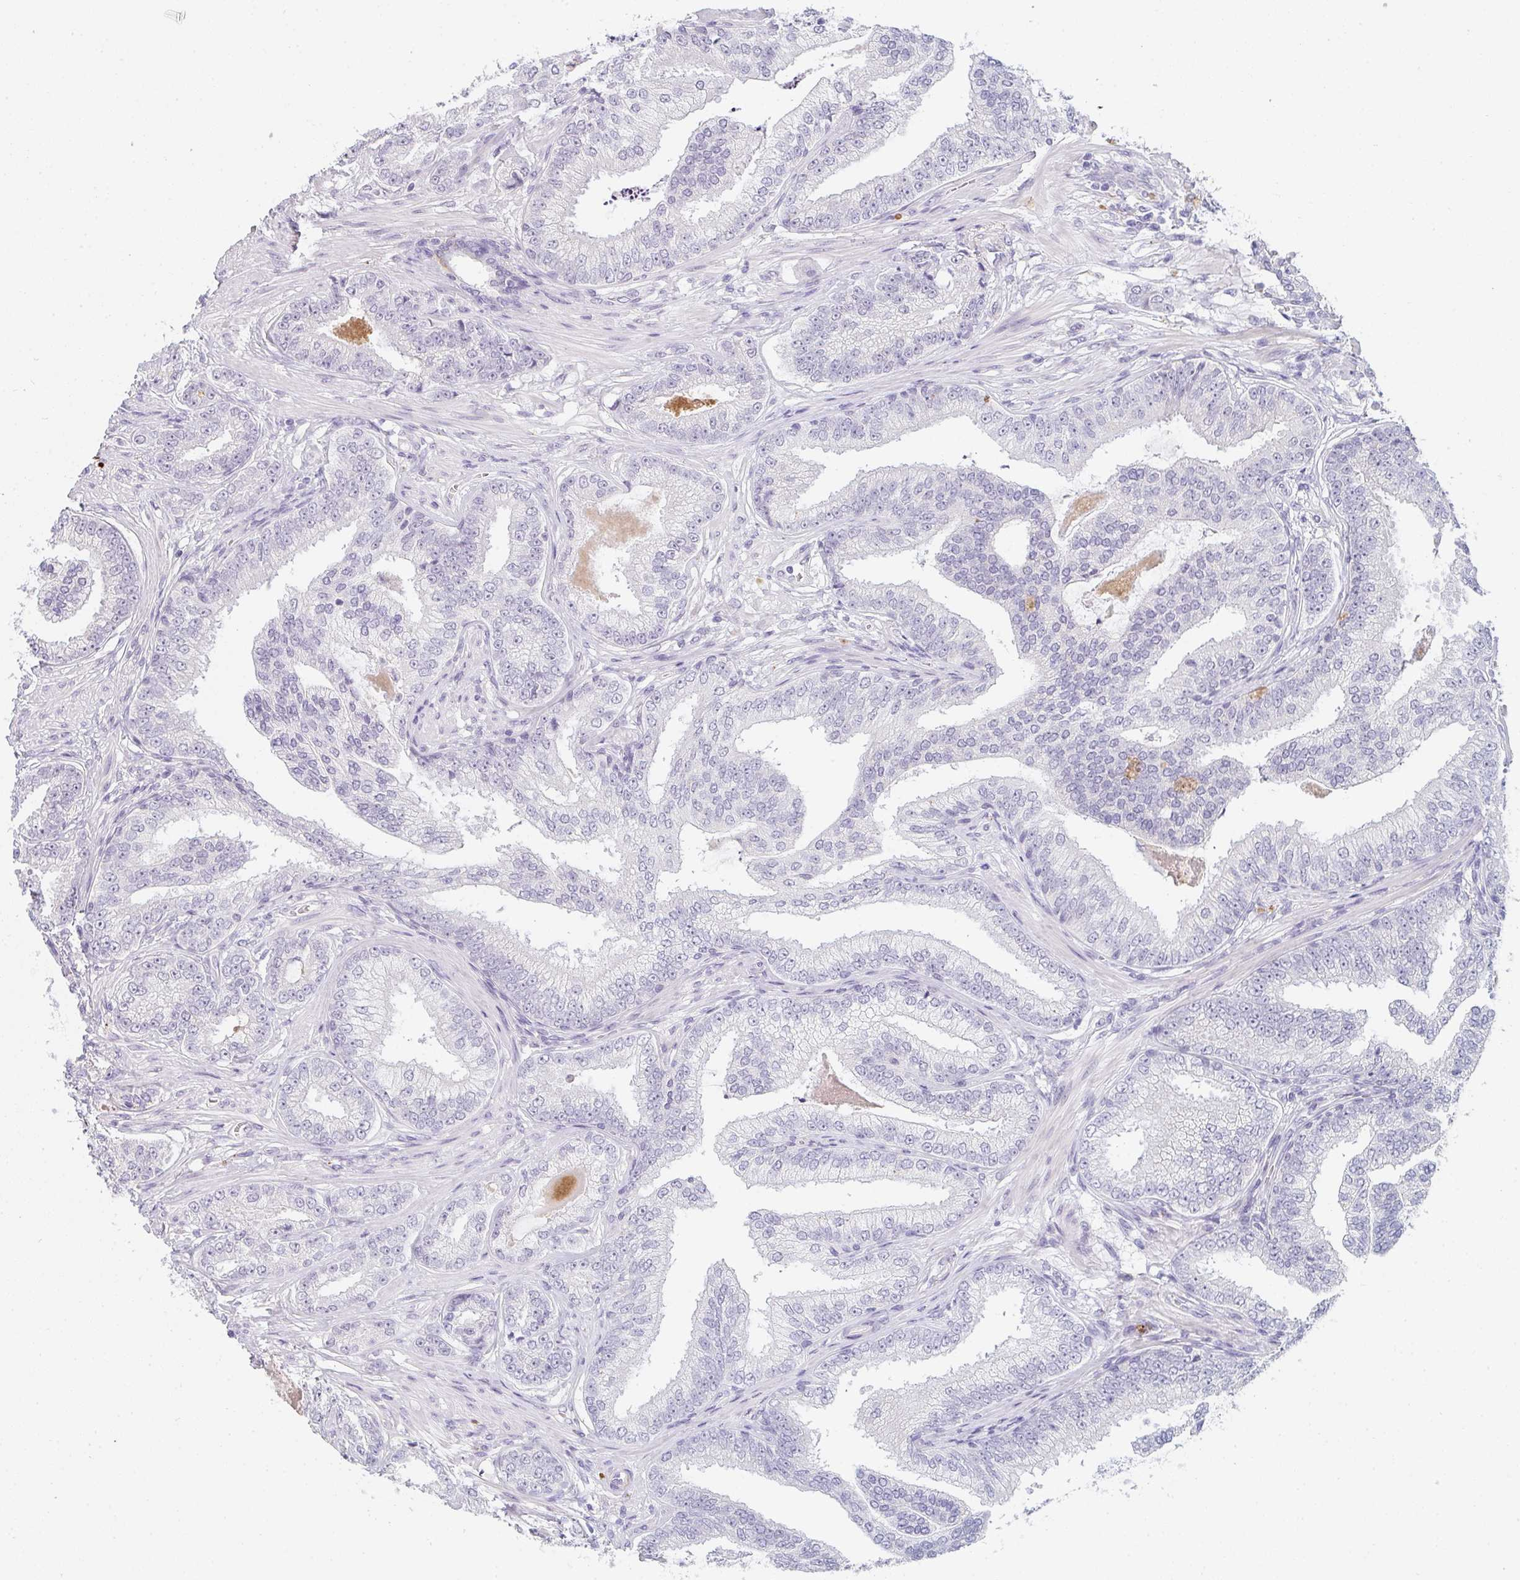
{"staining": {"intensity": "negative", "quantity": "none", "location": "none"}, "tissue": "prostate cancer", "cell_type": "Tumor cells", "image_type": "cancer", "snomed": [{"axis": "morphology", "description": "Adenocarcinoma, Low grade"}, {"axis": "topography", "description": "Prostate"}], "caption": "Immunohistochemical staining of human prostate cancer demonstrates no significant staining in tumor cells. (Brightfield microscopy of DAB immunohistochemistry (IHC) at high magnification).", "gene": "C1QTNF8", "patient": {"sex": "male", "age": 61}}